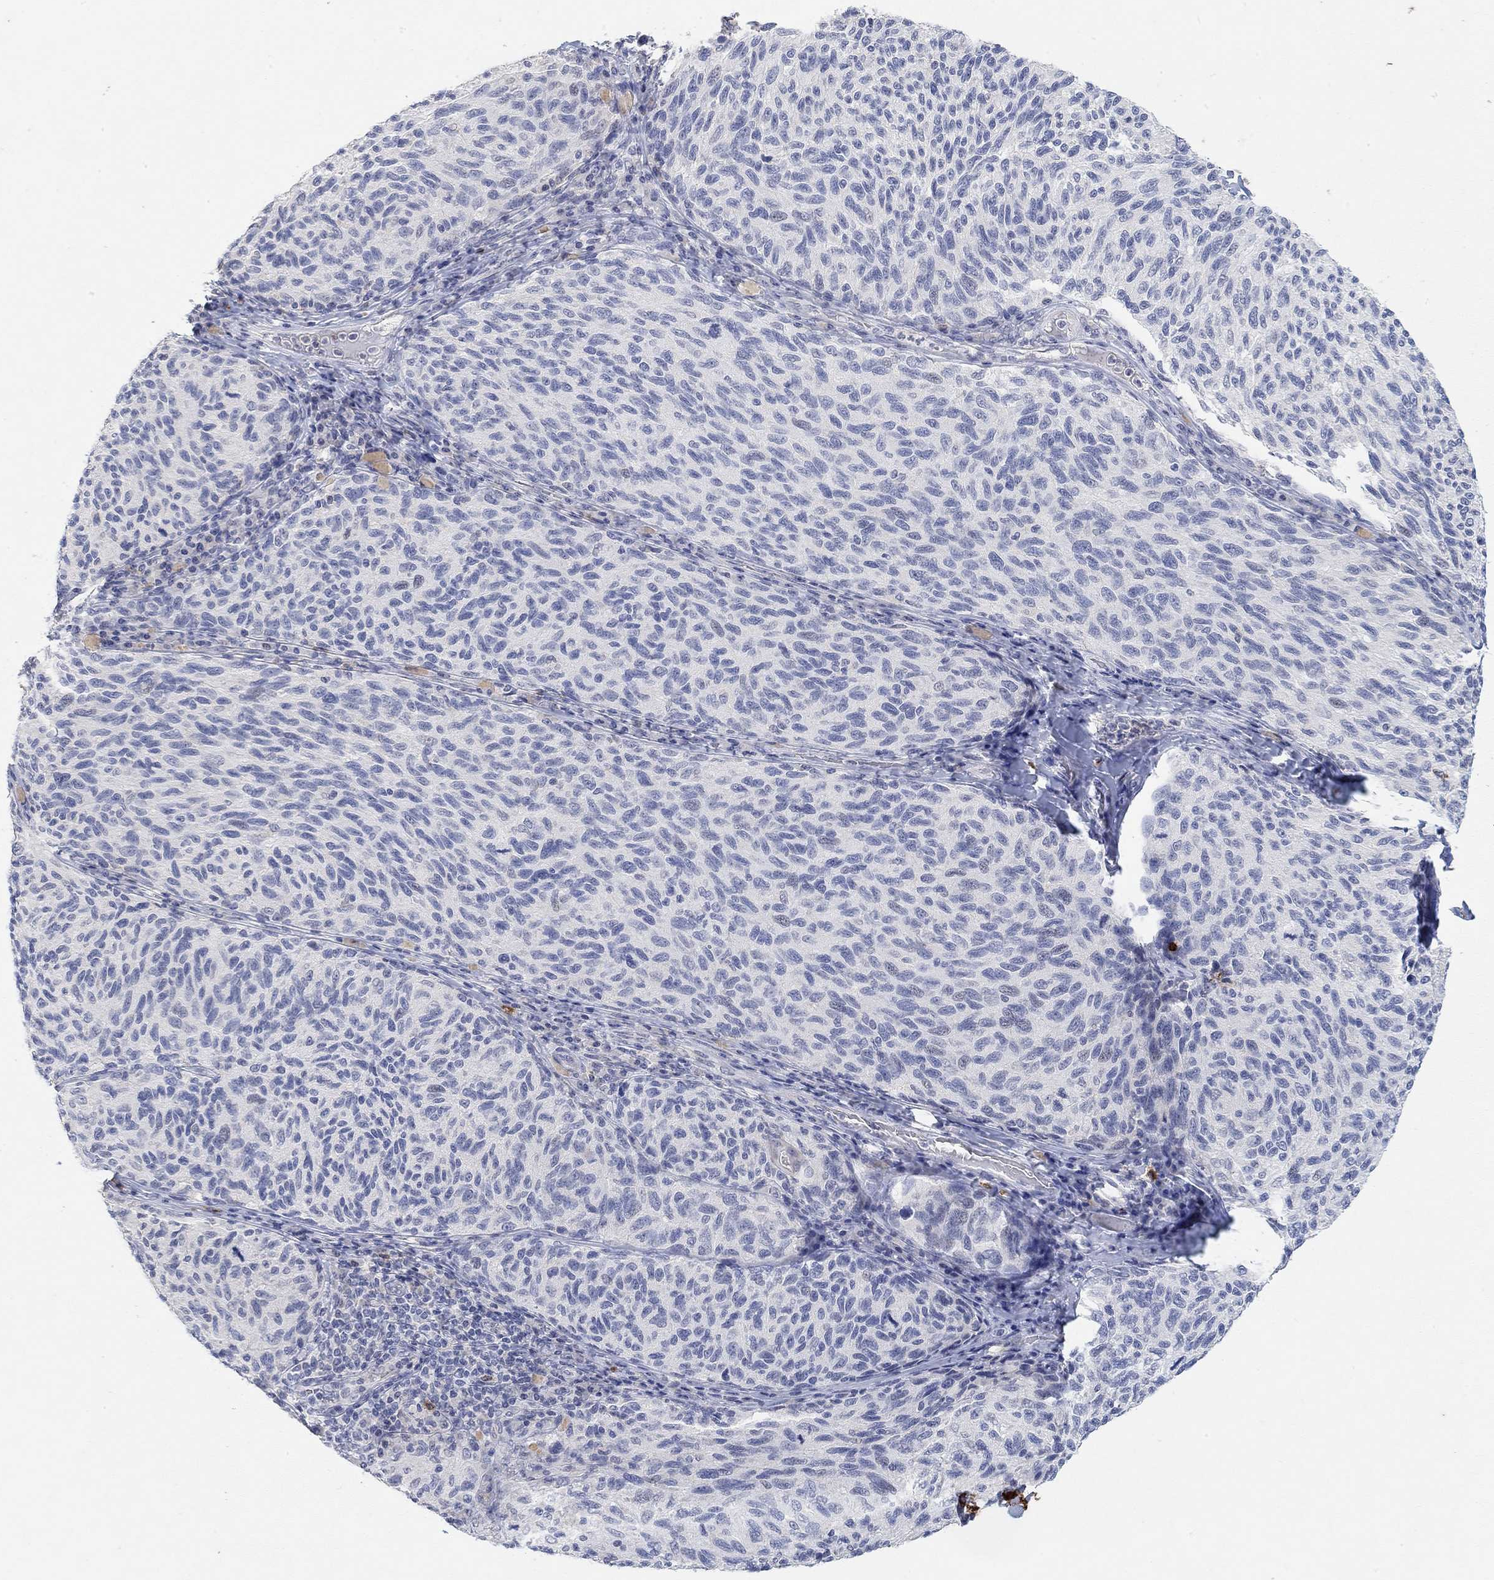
{"staining": {"intensity": "negative", "quantity": "none", "location": "none"}, "tissue": "melanoma", "cell_type": "Tumor cells", "image_type": "cancer", "snomed": [{"axis": "morphology", "description": "Malignant melanoma, NOS"}, {"axis": "topography", "description": "Skin"}], "caption": "This is a micrograph of IHC staining of melanoma, which shows no positivity in tumor cells.", "gene": "VAT1L", "patient": {"sex": "female", "age": 73}}